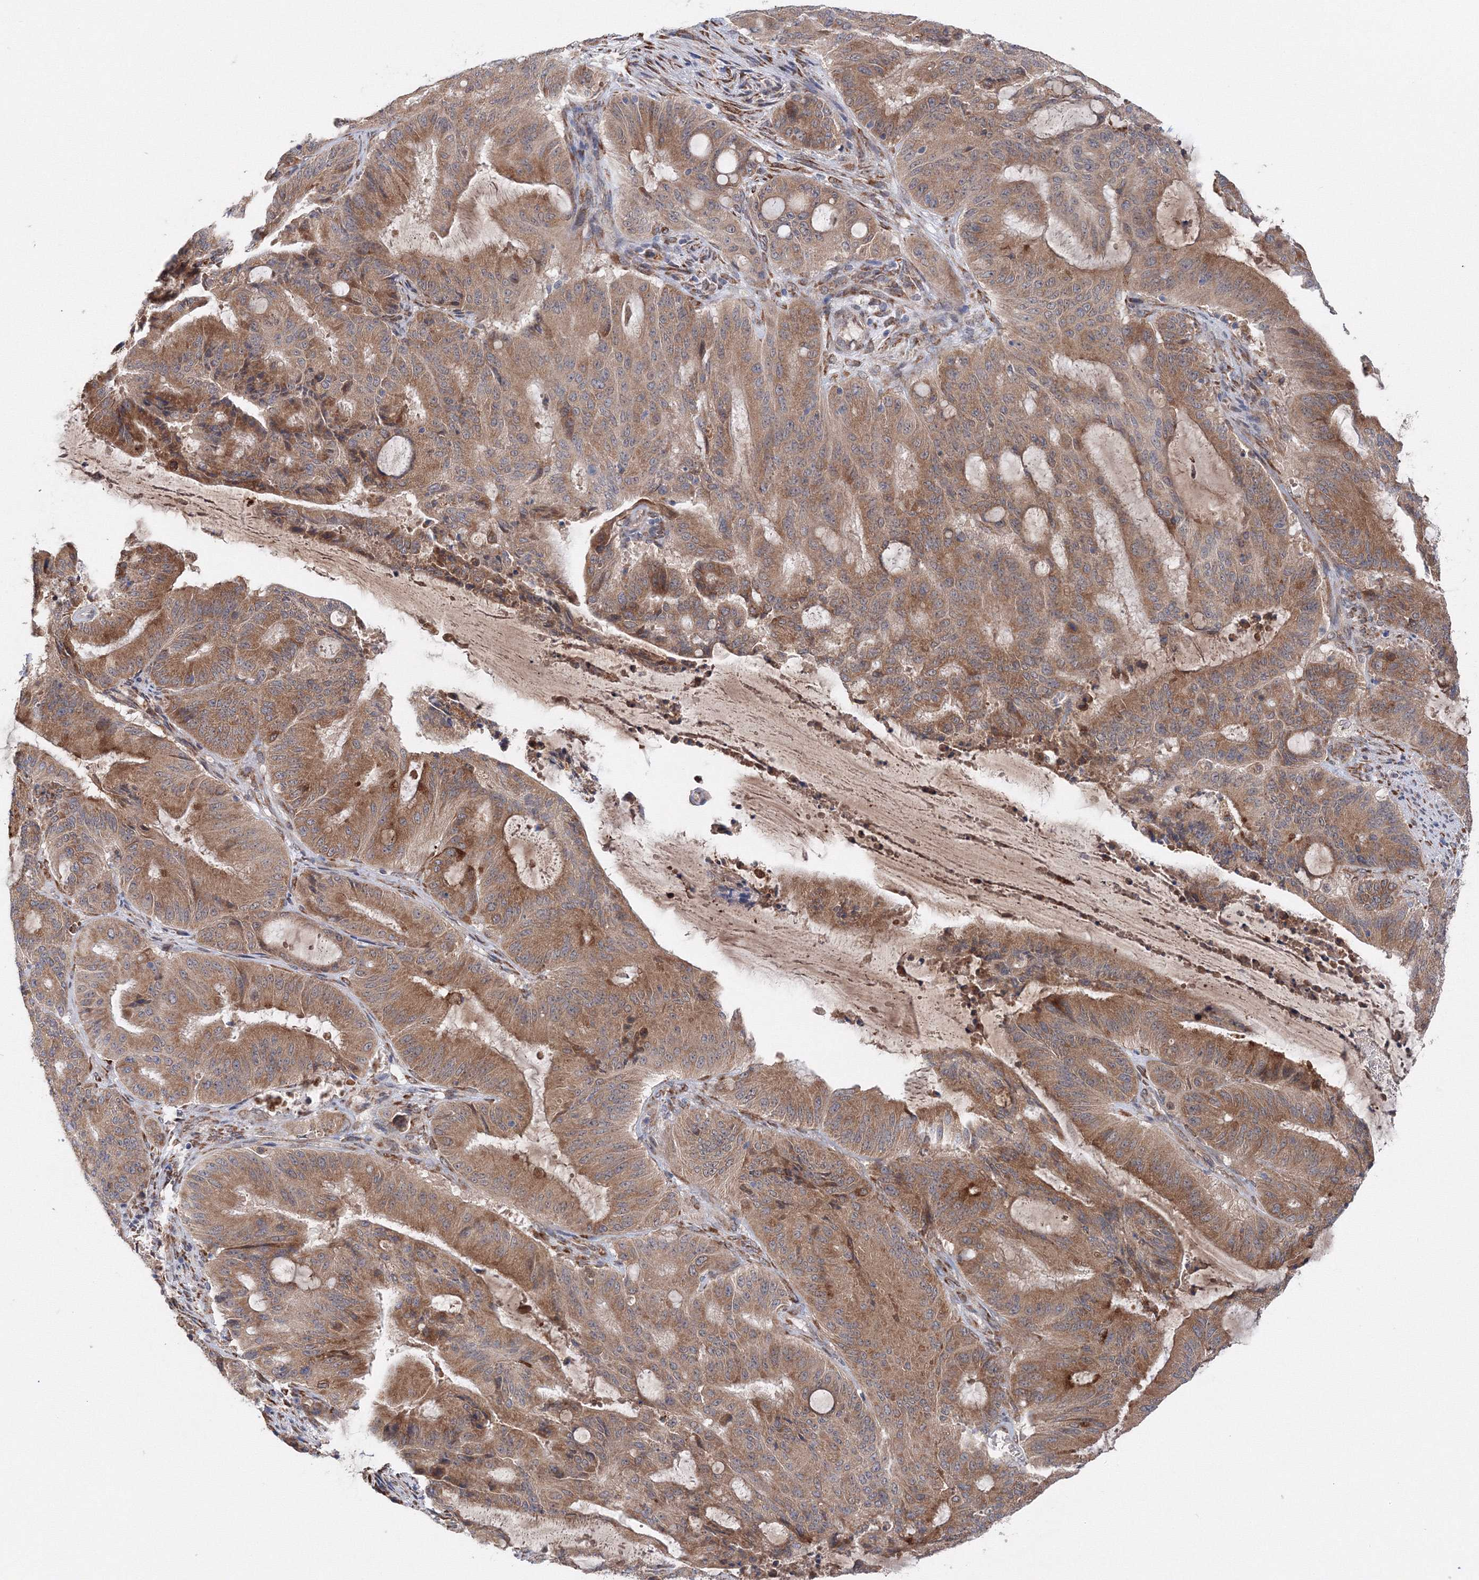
{"staining": {"intensity": "moderate", "quantity": ">75%", "location": "cytoplasmic/membranous"}, "tissue": "liver cancer", "cell_type": "Tumor cells", "image_type": "cancer", "snomed": [{"axis": "morphology", "description": "Normal tissue, NOS"}, {"axis": "morphology", "description": "Cholangiocarcinoma"}, {"axis": "topography", "description": "Liver"}, {"axis": "topography", "description": "Peripheral nerve tissue"}], "caption": "This photomicrograph shows liver cancer stained with immunohistochemistry to label a protein in brown. The cytoplasmic/membranous of tumor cells show moderate positivity for the protein. Nuclei are counter-stained blue.", "gene": "DIS3L2", "patient": {"sex": "female", "age": 73}}